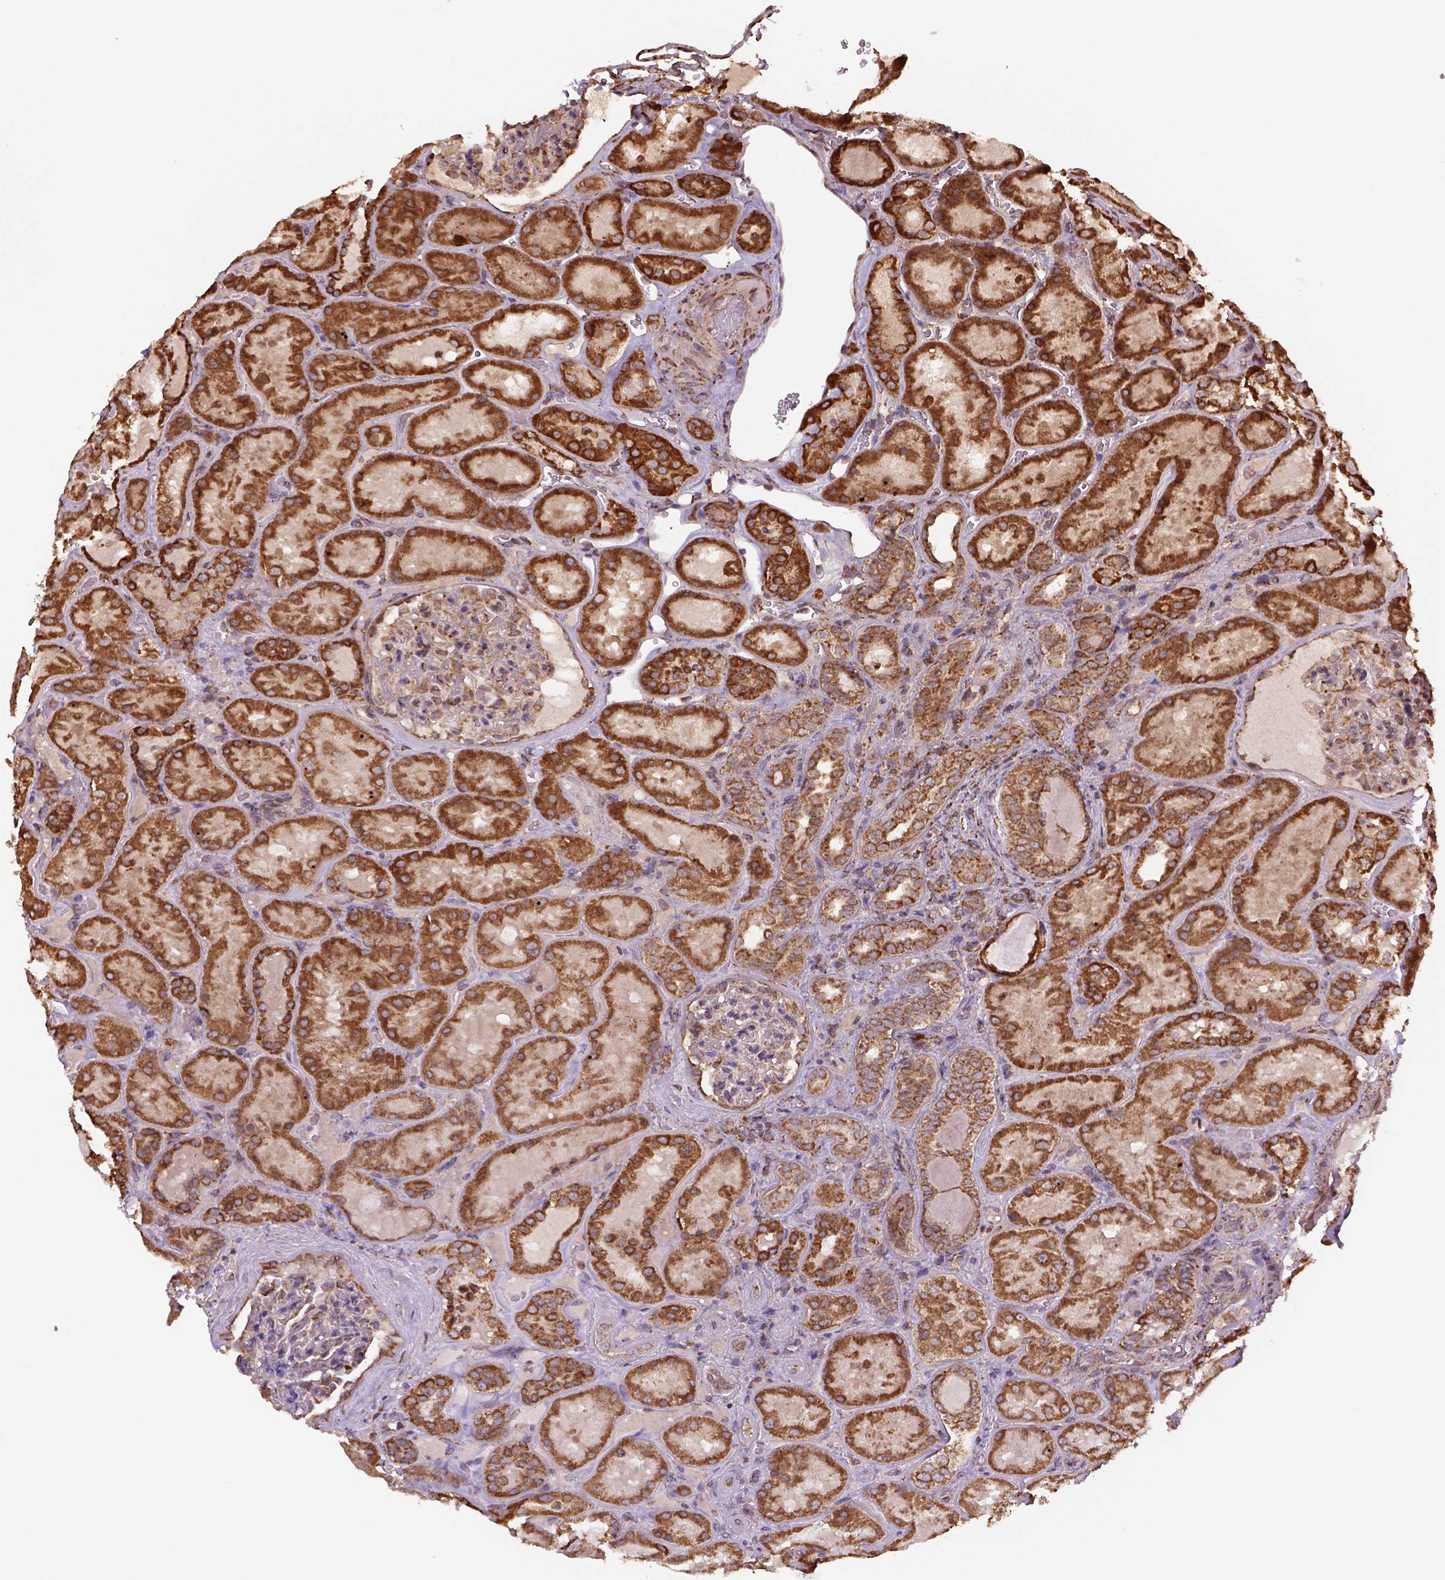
{"staining": {"intensity": "moderate", "quantity": ">75%", "location": "cytoplasmic/membranous"}, "tissue": "kidney", "cell_type": "Cells in glomeruli", "image_type": "normal", "snomed": [{"axis": "morphology", "description": "Normal tissue, NOS"}, {"axis": "topography", "description": "Kidney"}], "caption": "Immunohistochemistry image of normal kidney: human kidney stained using IHC shows medium levels of moderate protein expression localized specifically in the cytoplasmic/membranous of cells in glomeruli, appearing as a cytoplasmic/membranous brown color.", "gene": "MAPK8IP3", "patient": {"sex": "male", "age": 73}}